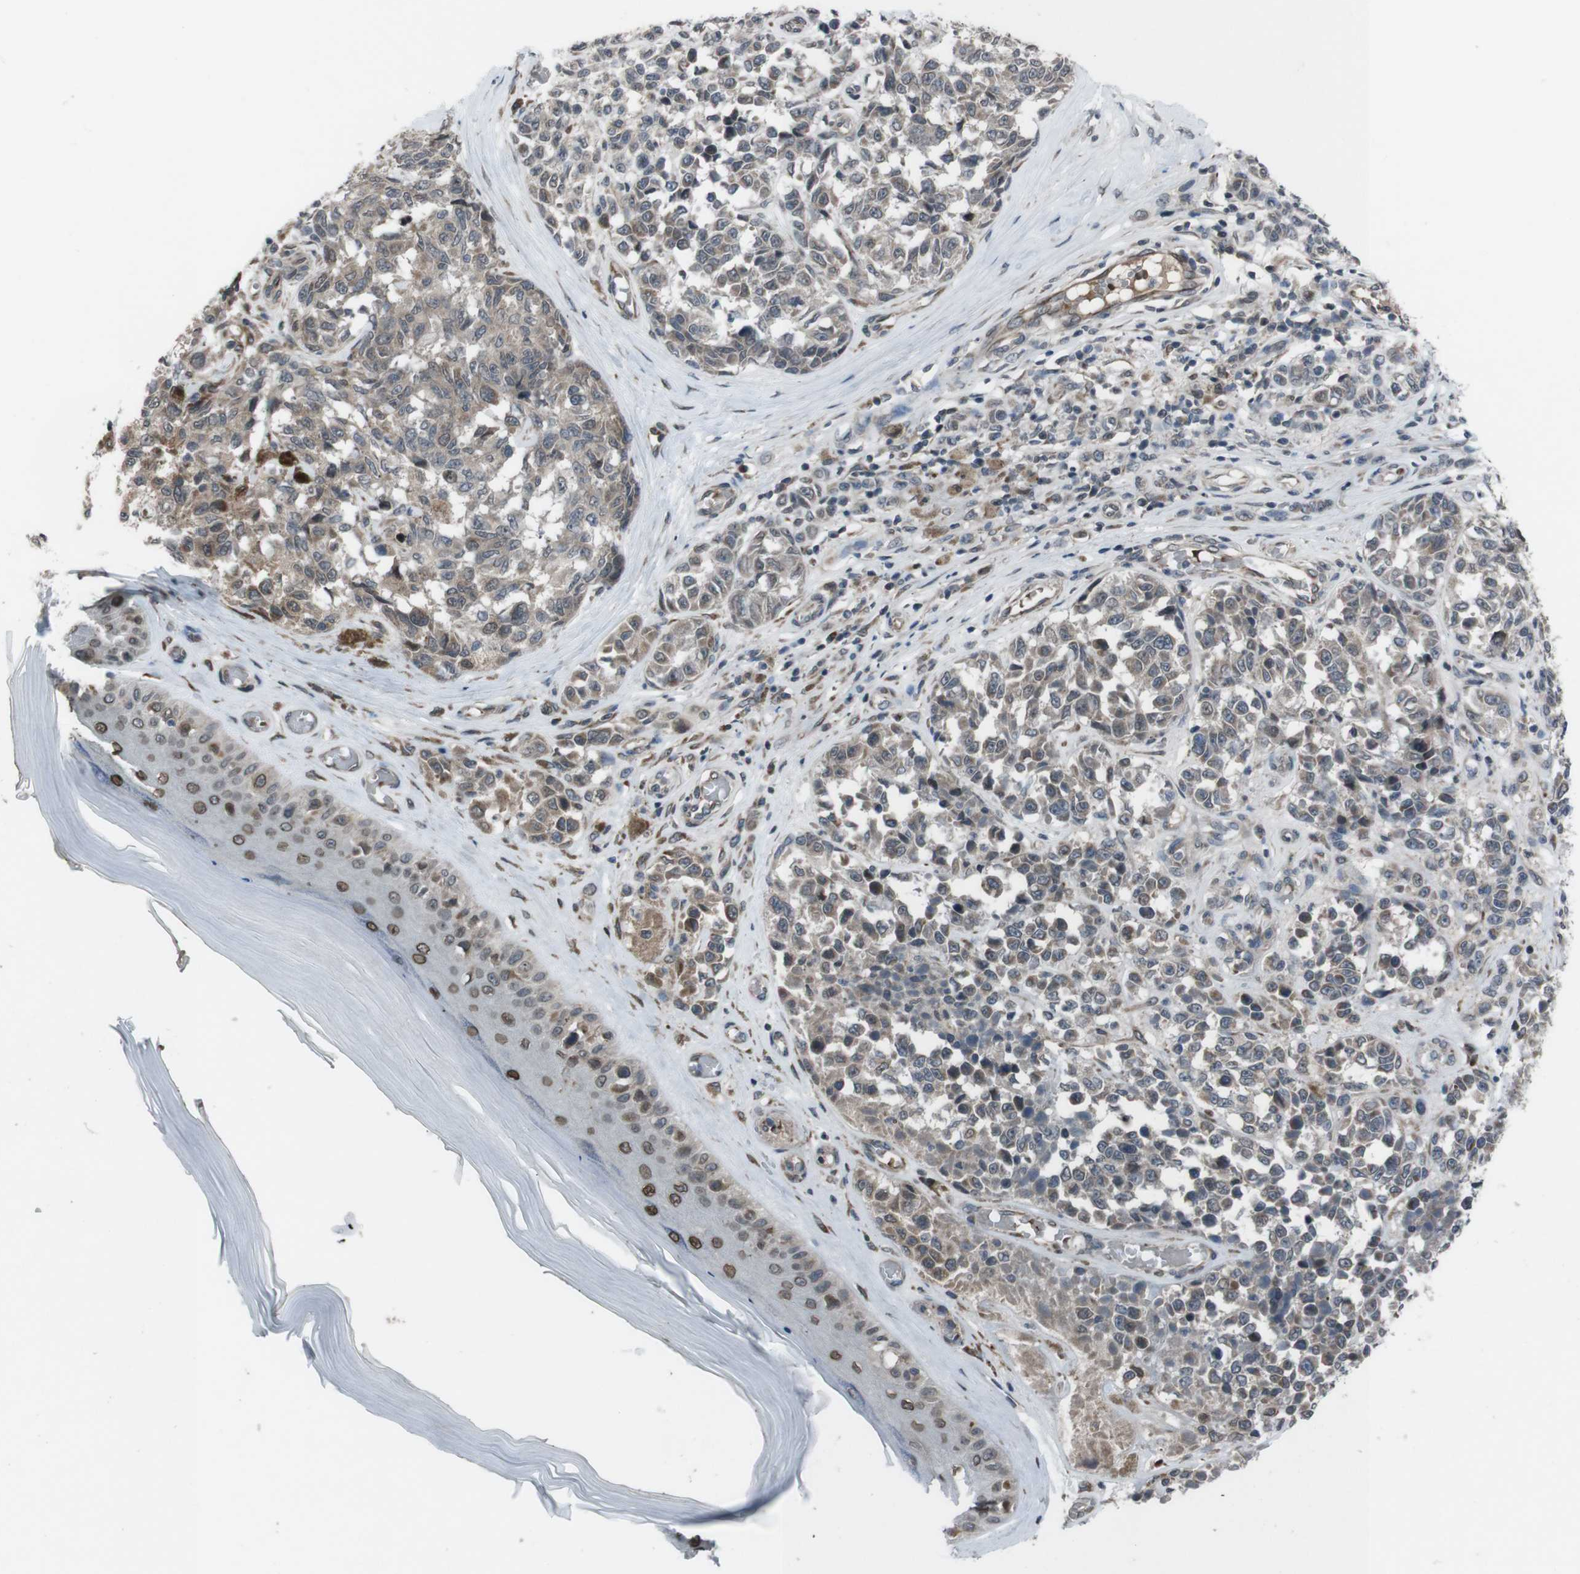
{"staining": {"intensity": "weak", "quantity": ">75%", "location": "cytoplasmic/membranous"}, "tissue": "melanoma", "cell_type": "Tumor cells", "image_type": "cancer", "snomed": [{"axis": "morphology", "description": "Malignant melanoma, NOS"}, {"axis": "topography", "description": "Skin"}], "caption": "Protein expression by IHC reveals weak cytoplasmic/membranous expression in approximately >75% of tumor cells in malignant melanoma.", "gene": "SS18L1", "patient": {"sex": "female", "age": 64}}